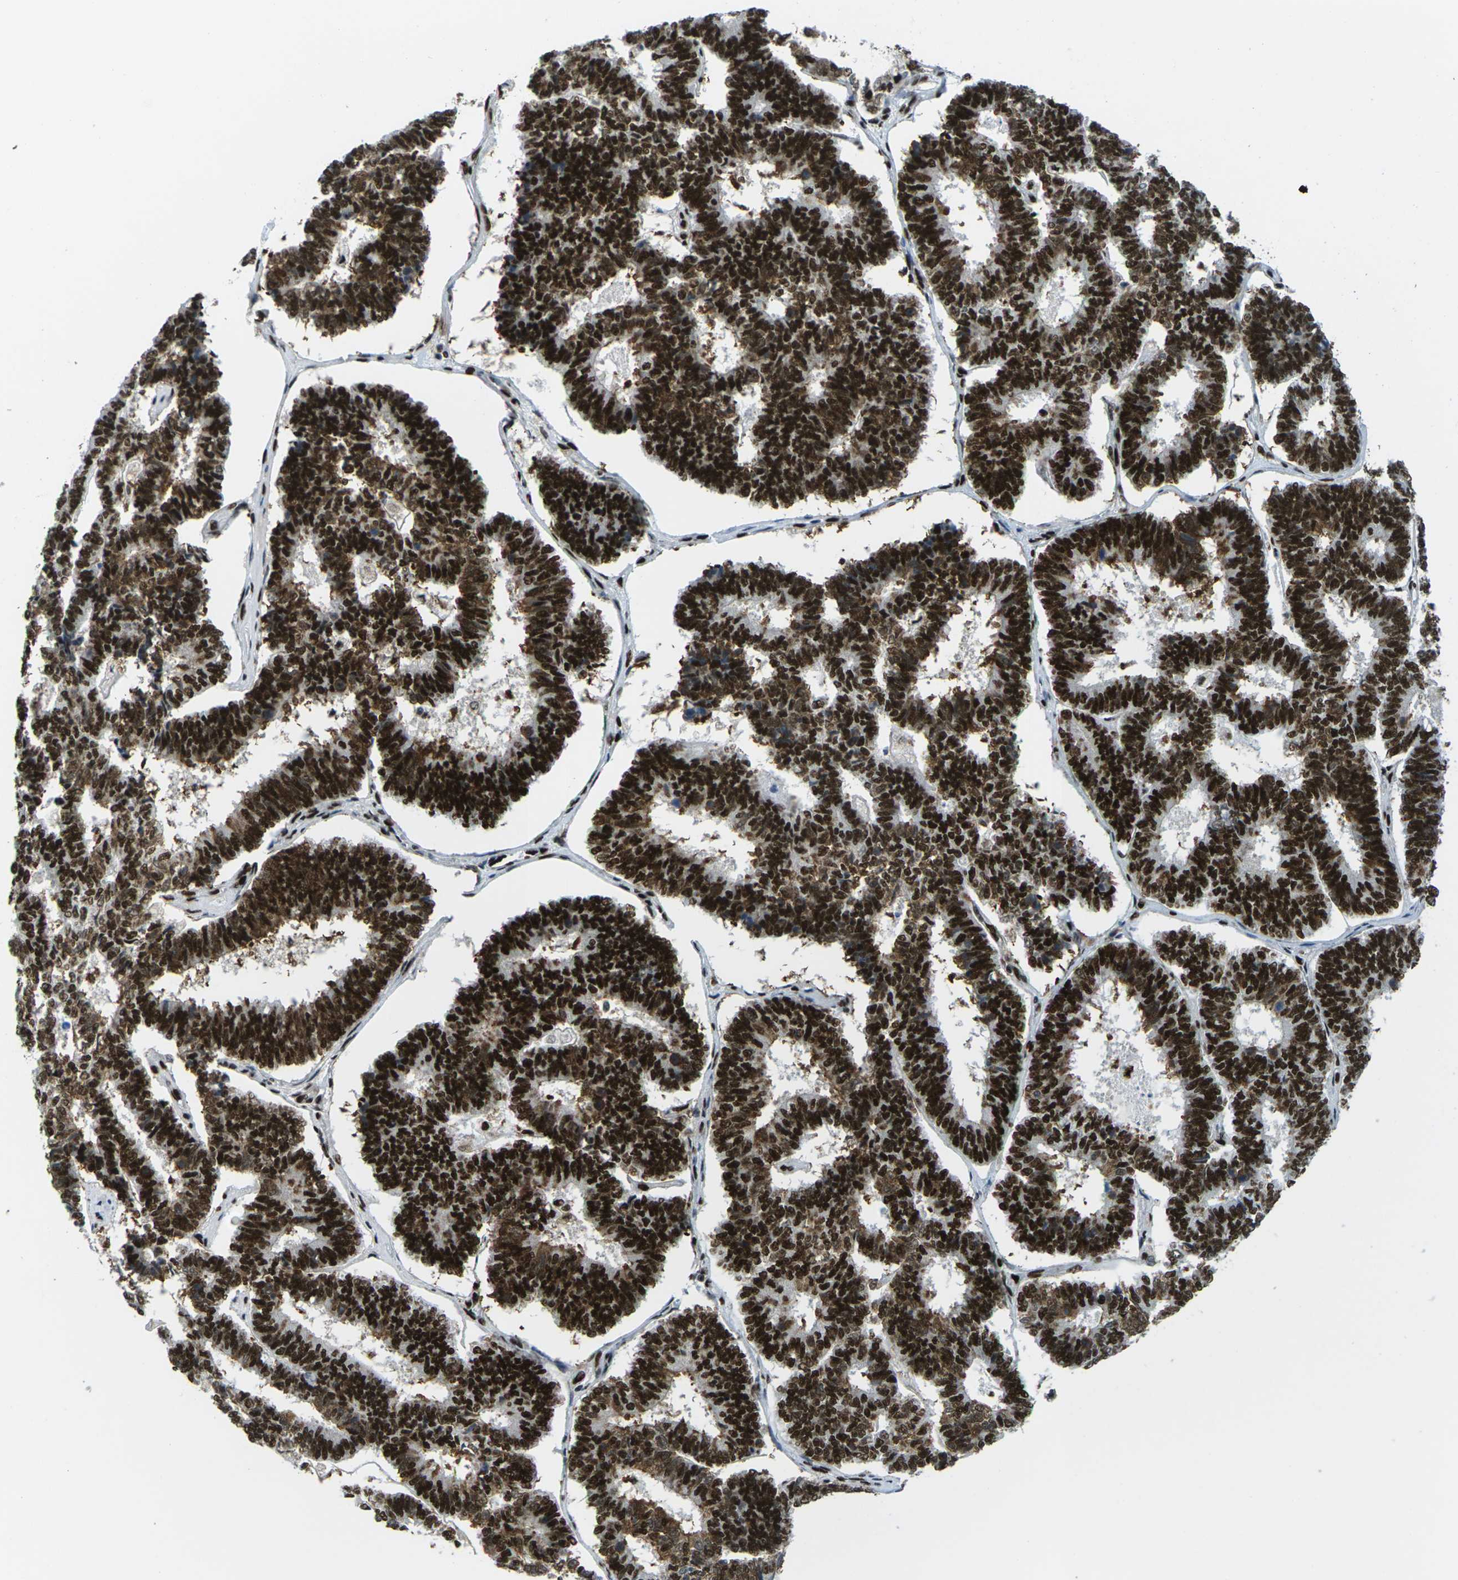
{"staining": {"intensity": "strong", "quantity": ">75%", "location": "nuclear"}, "tissue": "endometrial cancer", "cell_type": "Tumor cells", "image_type": "cancer", "snomed": [{"axis": "morphology", "description": "Adenocarcinoma, NOS"}, {"axis": "topography", "description": "Endometrium"}], "caption": "Endometrial cancer stained with a brown dye displays strong nuclear positive expression in about >75% of tumor cells.", "gene": "PSME3", "patient": {"sex": "female", "age": 70}}